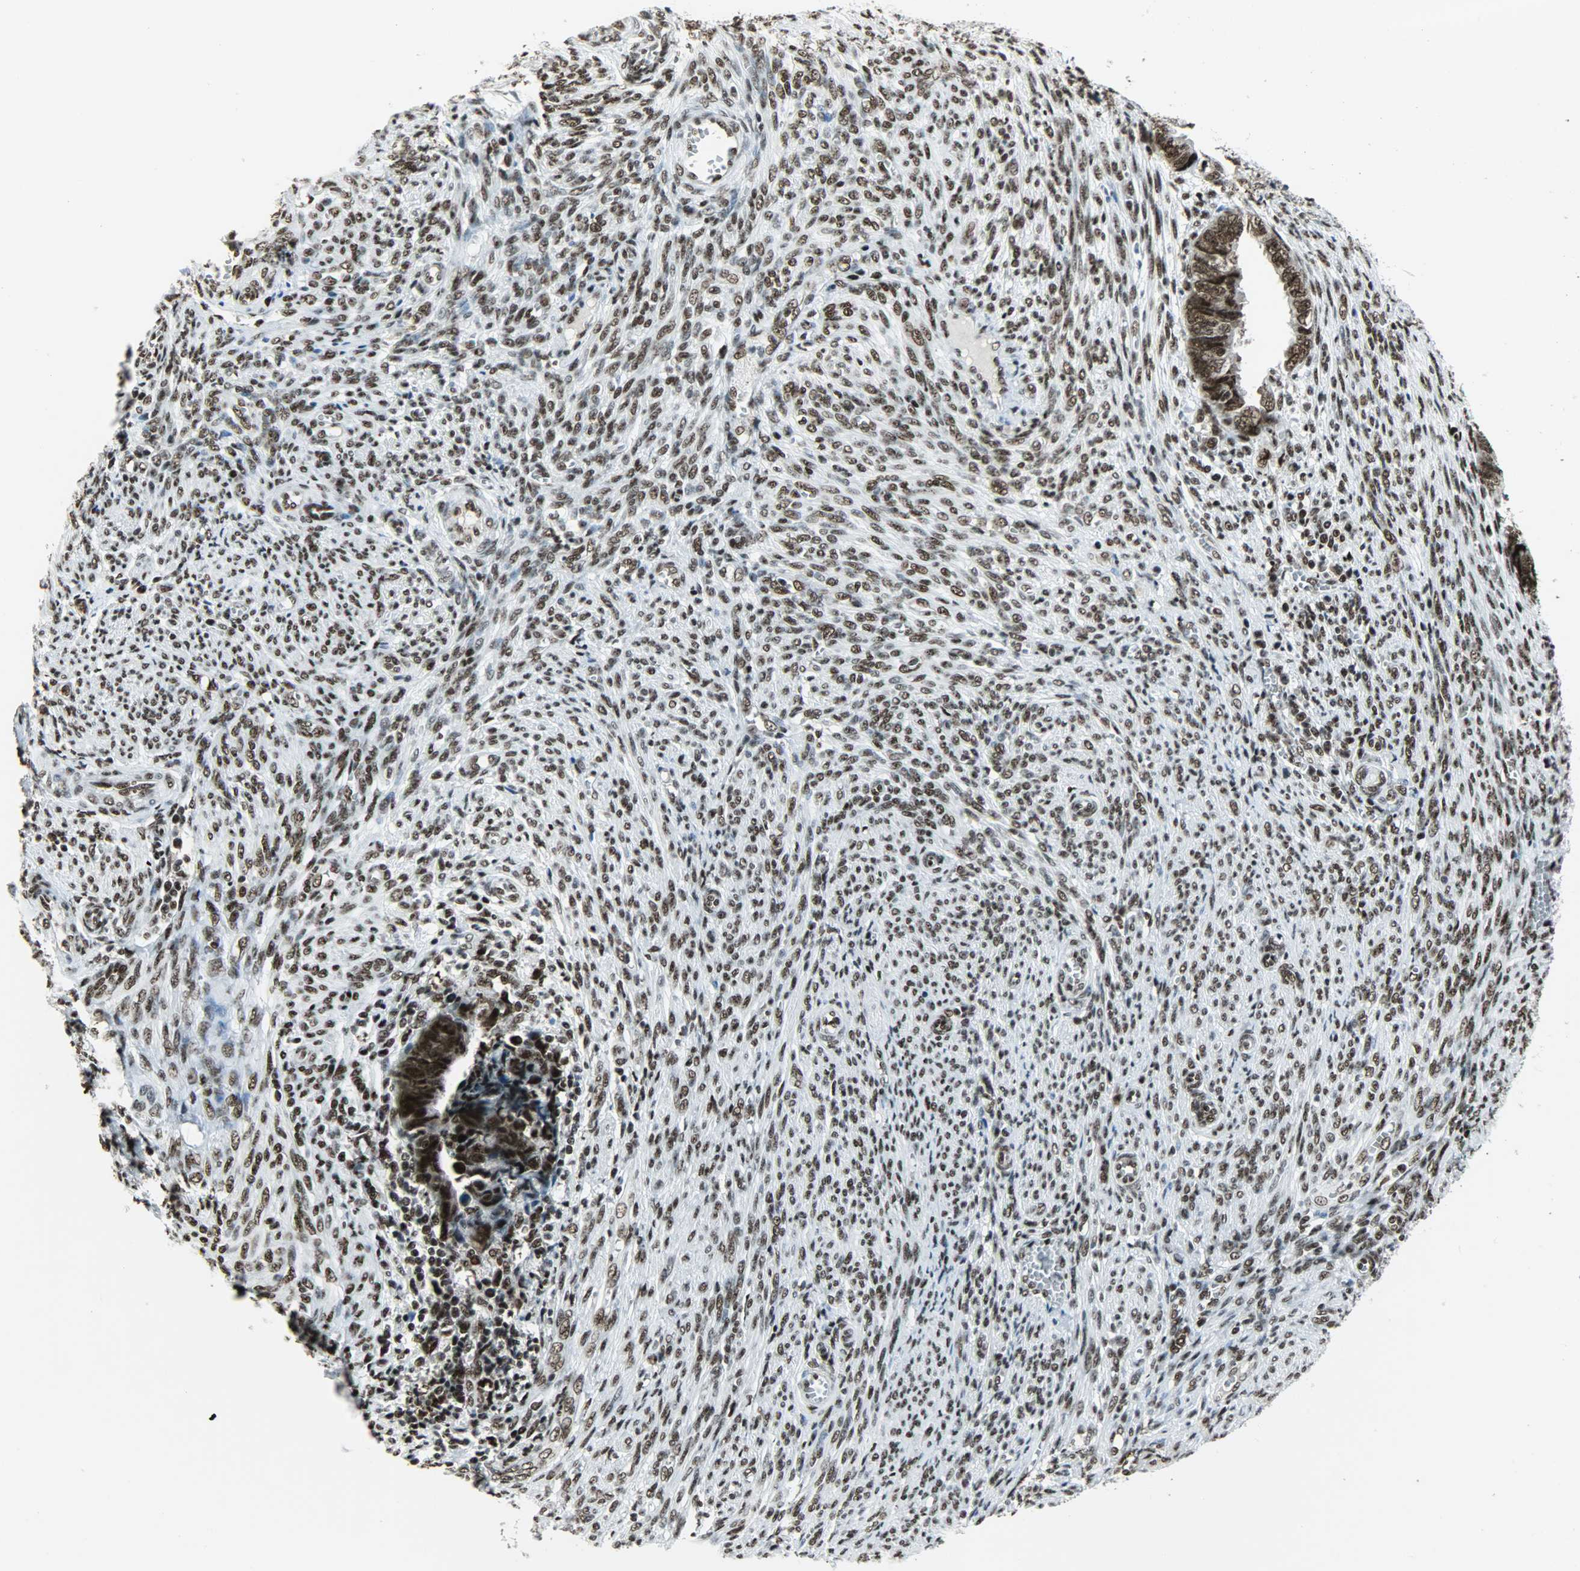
{"staining": {"intensity": "strong", "quantity": ">75%", "location": "nuclear"}, "tissue": "endometrial cancer", "cell_type": "Tumor cells", "image_type": "cancer", "snomed": [{"axis": "morphology", "description": "Adenocarcinoma, NOS"}, {"axis": "topography", "description": "Endometrium"}], "caption": "Strong nuclear staining for a protein is seen in about >75% of tumor cells of endometrial cancer using IHC.", "gene": "SNRPA", "patient": {"sex": "female", "age": 75}}